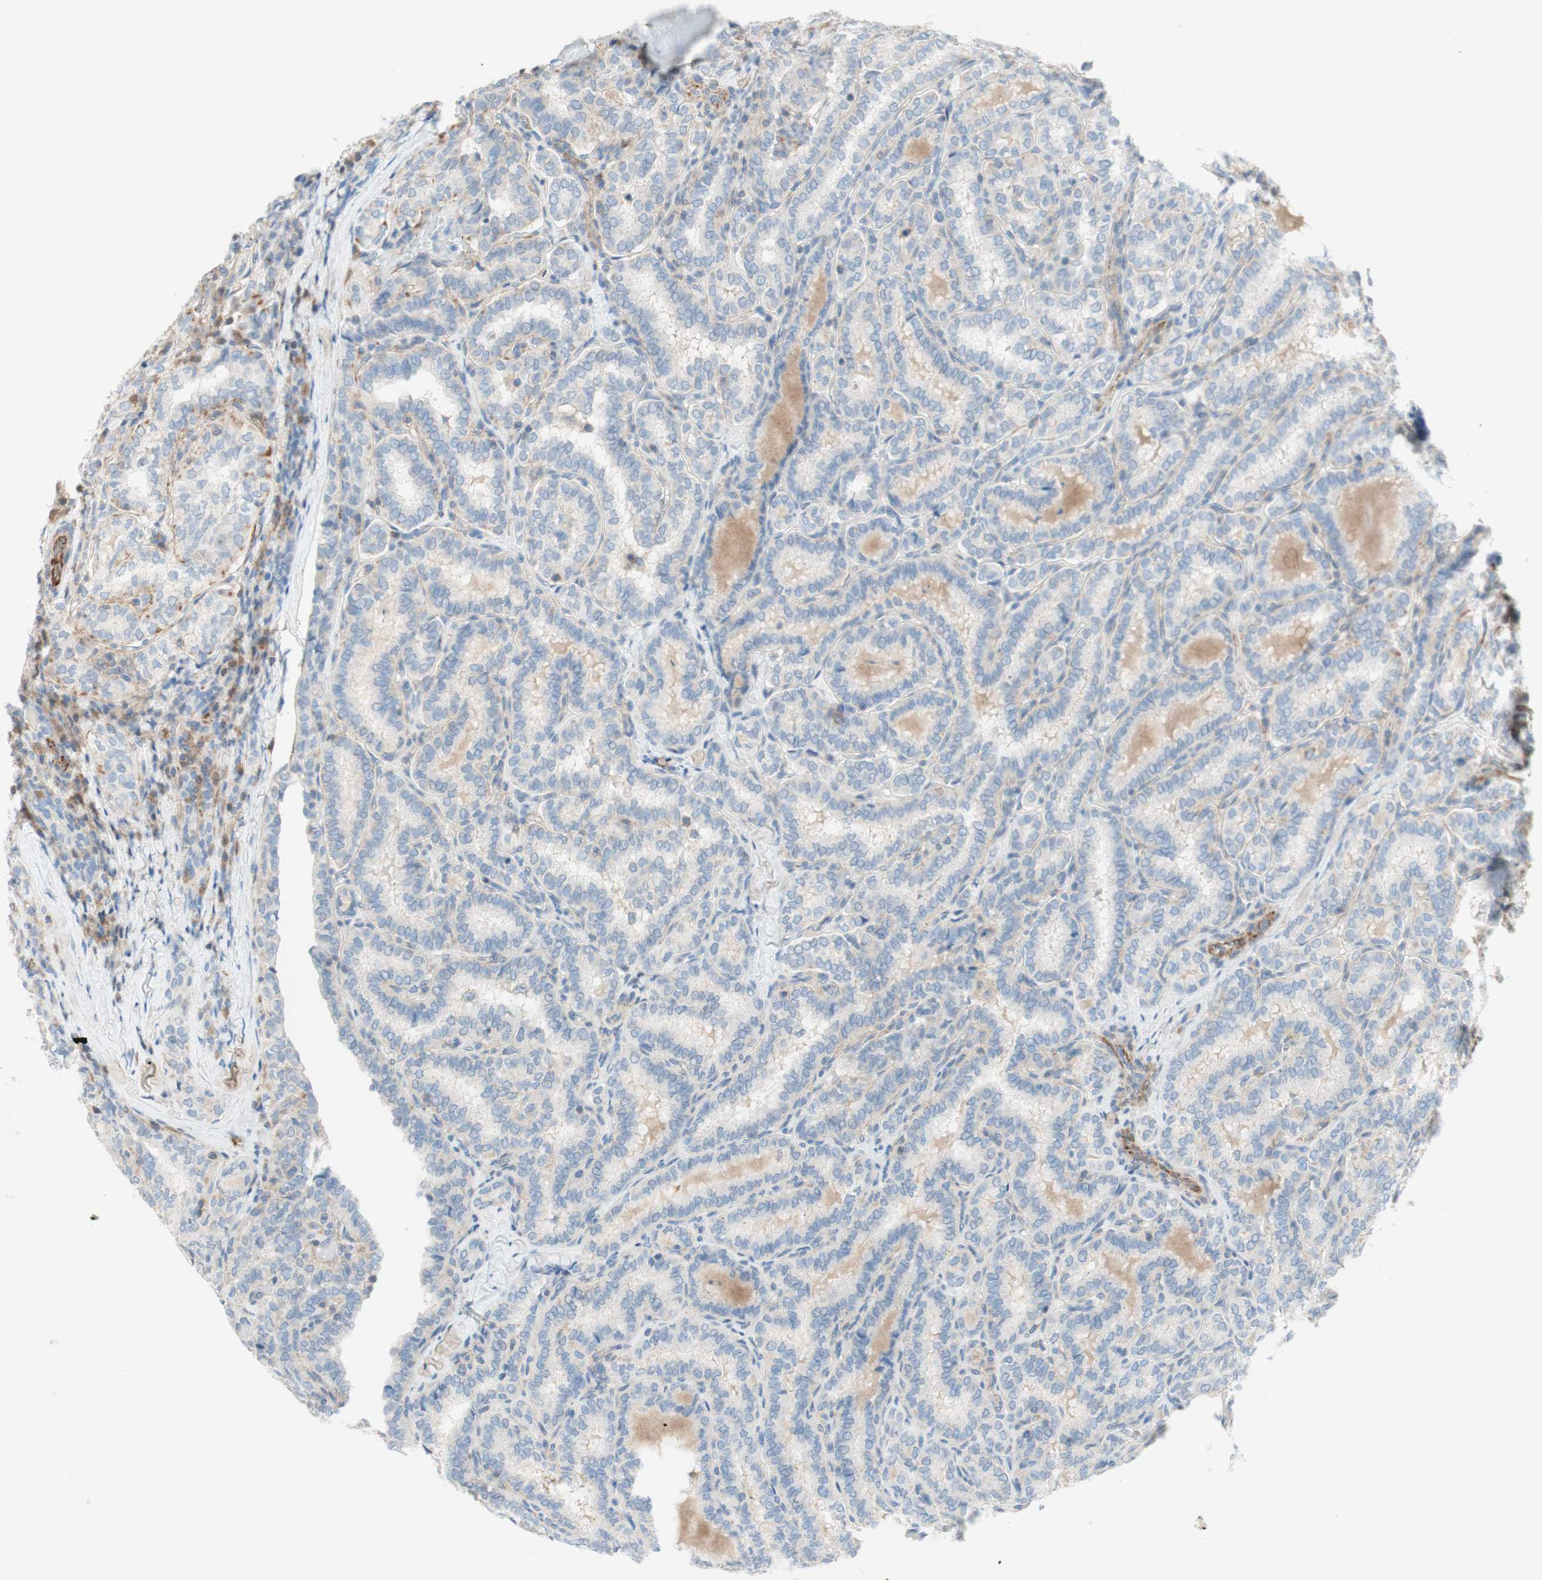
{"staining": {"intensity": "negative", "quantity": "none", "location": "none"}, "tissue": "thyroid cancer", "cell_type": "Tumor cells", "image_type": "cancer", "snomed": [{"axis": "morphology", "description": "Normal tissue, NOS"}, {"axis": "morphology", "description": "Papillary adenocarcinoma, NOS"}, {"axis": "topography", "description": "Thyroid gland"}], "caption": "A high-resolution histopathology image shows immunohistochemistry staining of thyroid cancer, which demonstrates no significant staining in tumor cells.", "gene": "POU2AF1", "patient": {"sex": "female", "age": 30}}